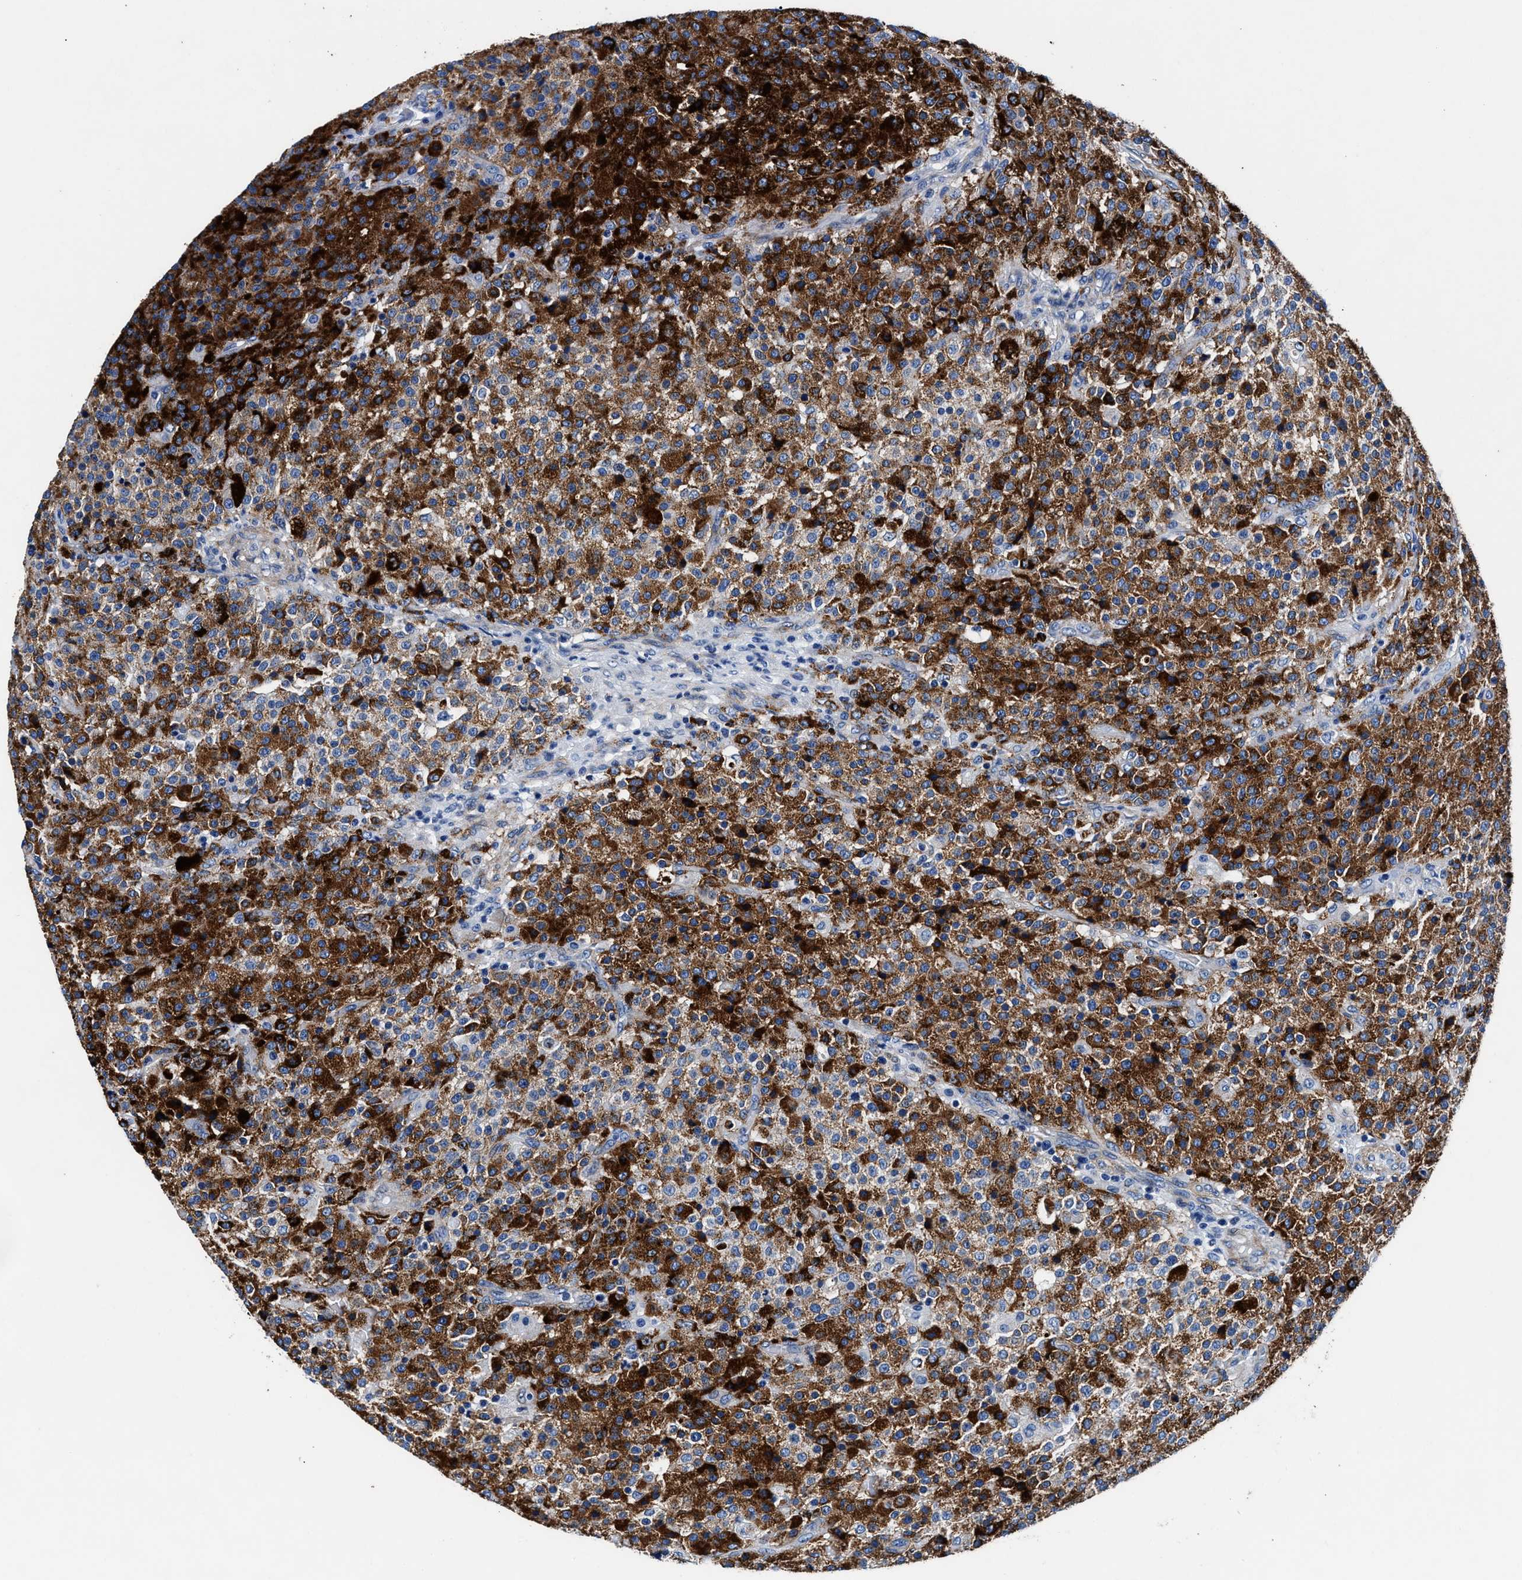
{"staining": {"intensity": "strong", "quantity": ">75%", "location": "cytoplasmic/membranous"}, "tissue": "testis cancer", "cell_type": "Tumor cells", "image_type": "cancer", "snomed": [{"axis": "morphology", "description": "Seminoma, NOS"}, {"axis": "topography", "description": "Testis"}], "caption": "Immunohistochemistry of testis cancer (seminoma) exhibits high levels of strong cytoplasmic/membranous expression in approximately >75% of tumor cells.", "gene": "DAG1", "patient": {"sex": "male", "age": 59}}